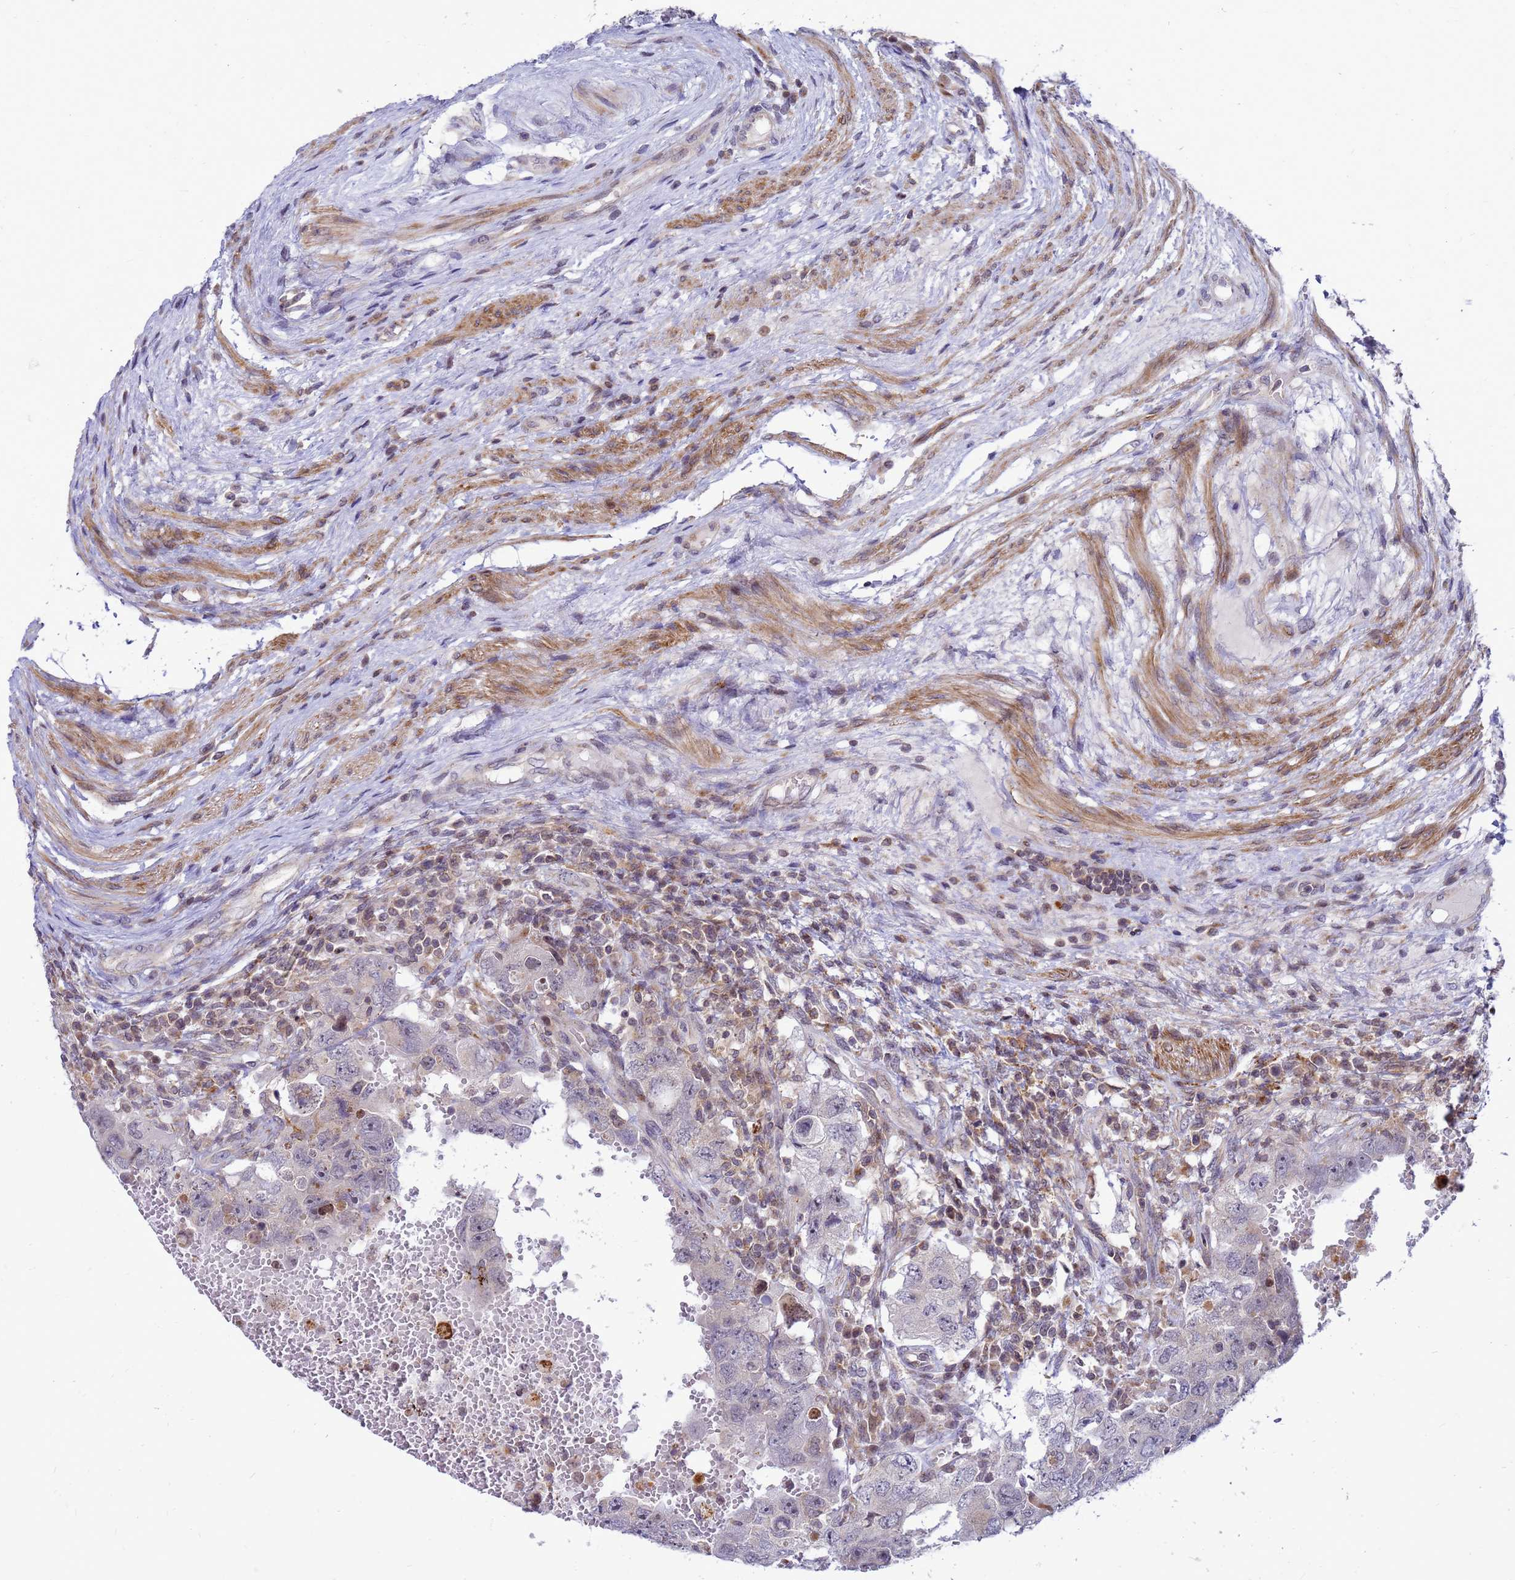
{"staining": {"intensity": "weak", "quantity": "<25%", "location": "cytoplasmic/membranous"}, "tissue": "testis cancer", "cell_type": "Tumor cells", "image_type": "cancer", "snomed": [{"axis": "morphology", "description": "Carcinoma, Embryonal, NOS"}, {"axis": "topography", "description": "Testis"}], "caption": "Tumor cells show no significant staining in testis cancer (embryonal carcinoma).", "gene": "C12orf43", "patient": {"sex": "male", "age": 26}}